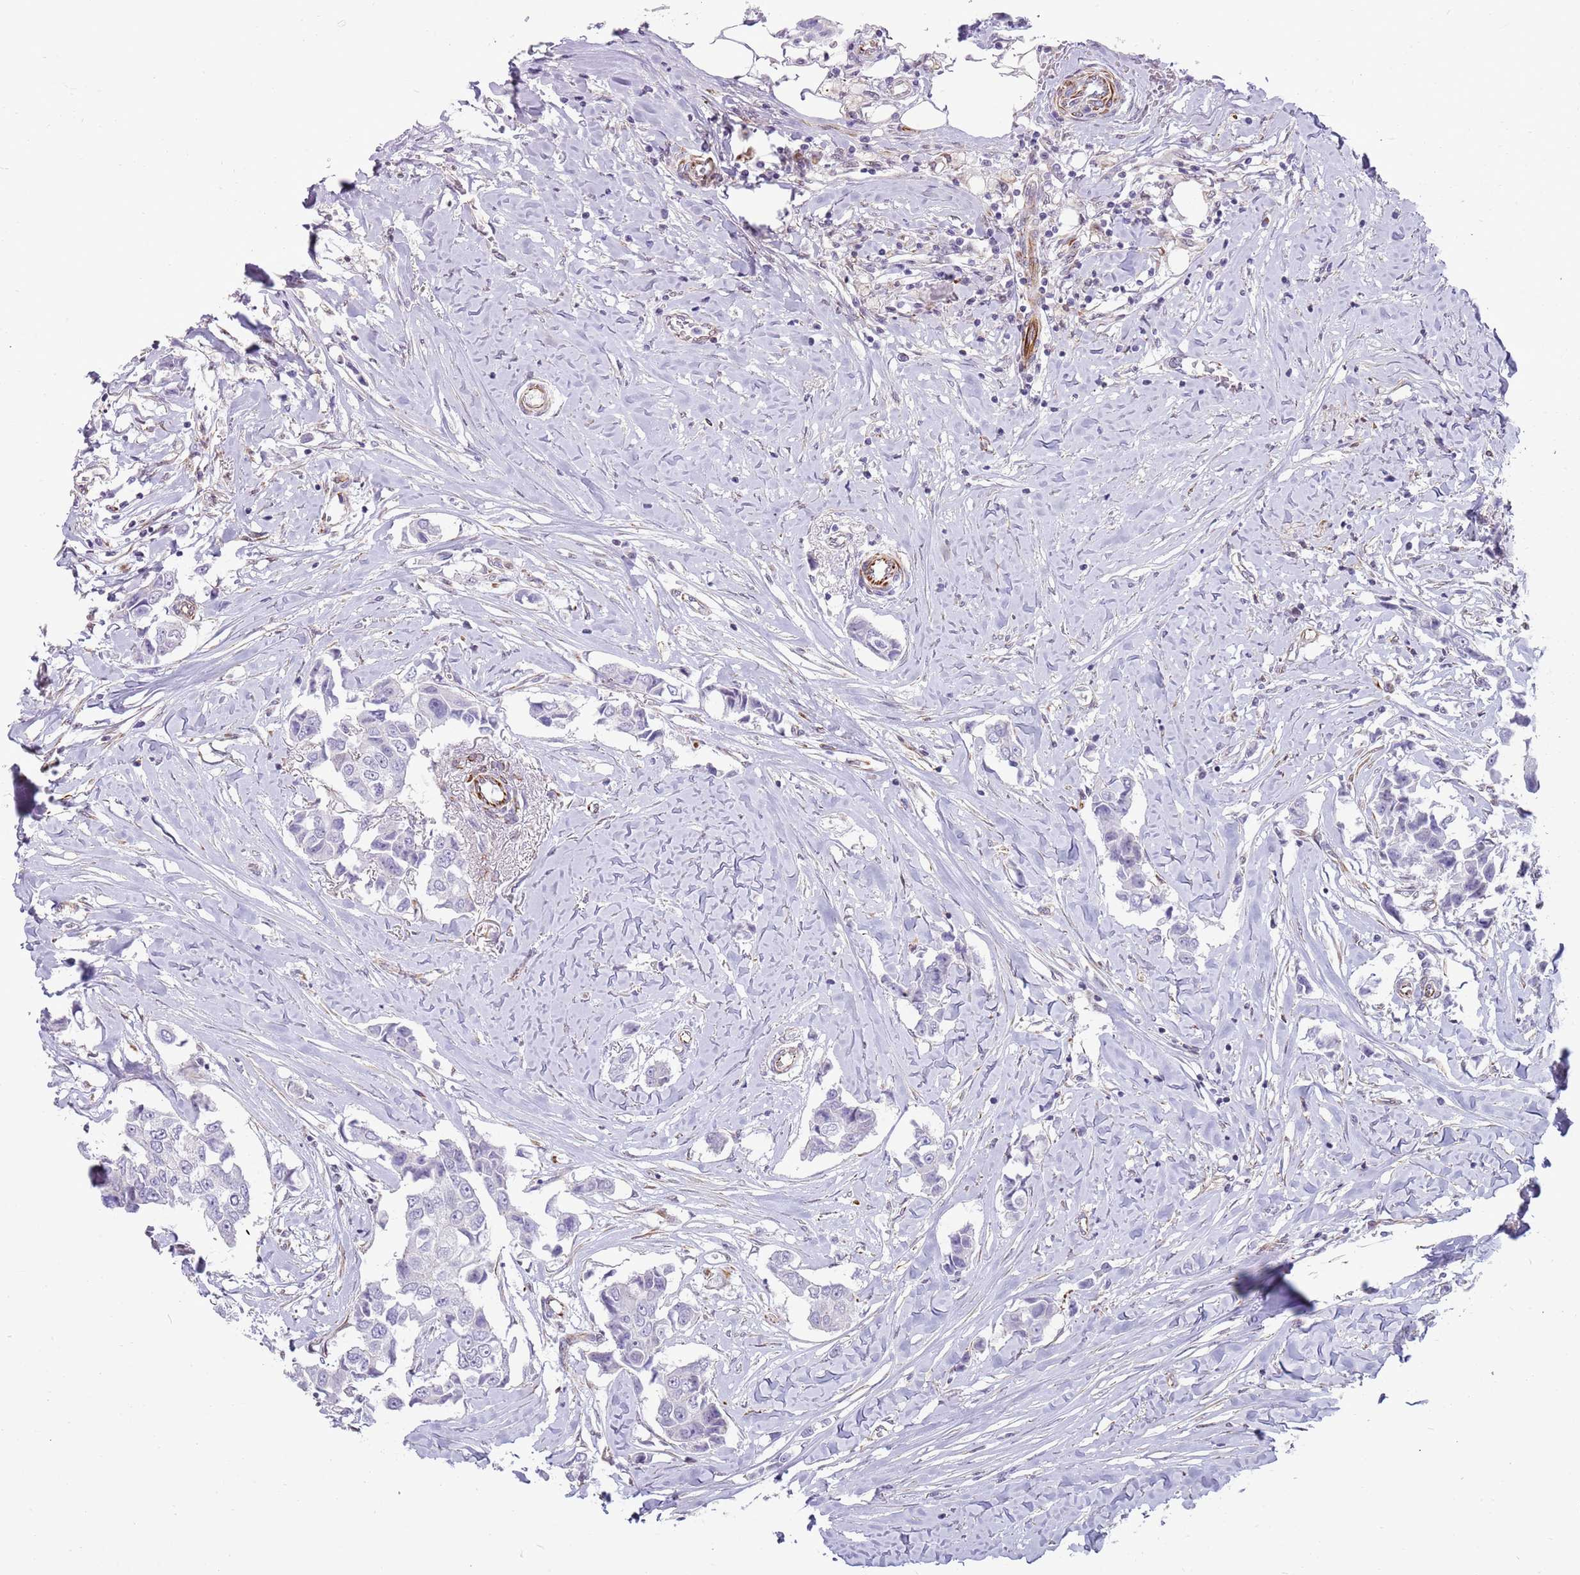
{"staining": {"intensity": "negative", "quantity": "none", "location": "none"}, "tissue": "breast cancer", "cell_type": "Tumor cells", "image_type": "cancer", "snomed": [{"axis": "morphology", "description": "Duct carcinoma"}, {"axis": "topography", "description": "Breast"}], "caption": "Tumor cells are negative for brown protein staining in breast intraductal carcinoma. (DAB immunohistochemistry (IHC), high magnification).", "gene": "NBPF3", "patient": {"sex": "female", "age": 80}}